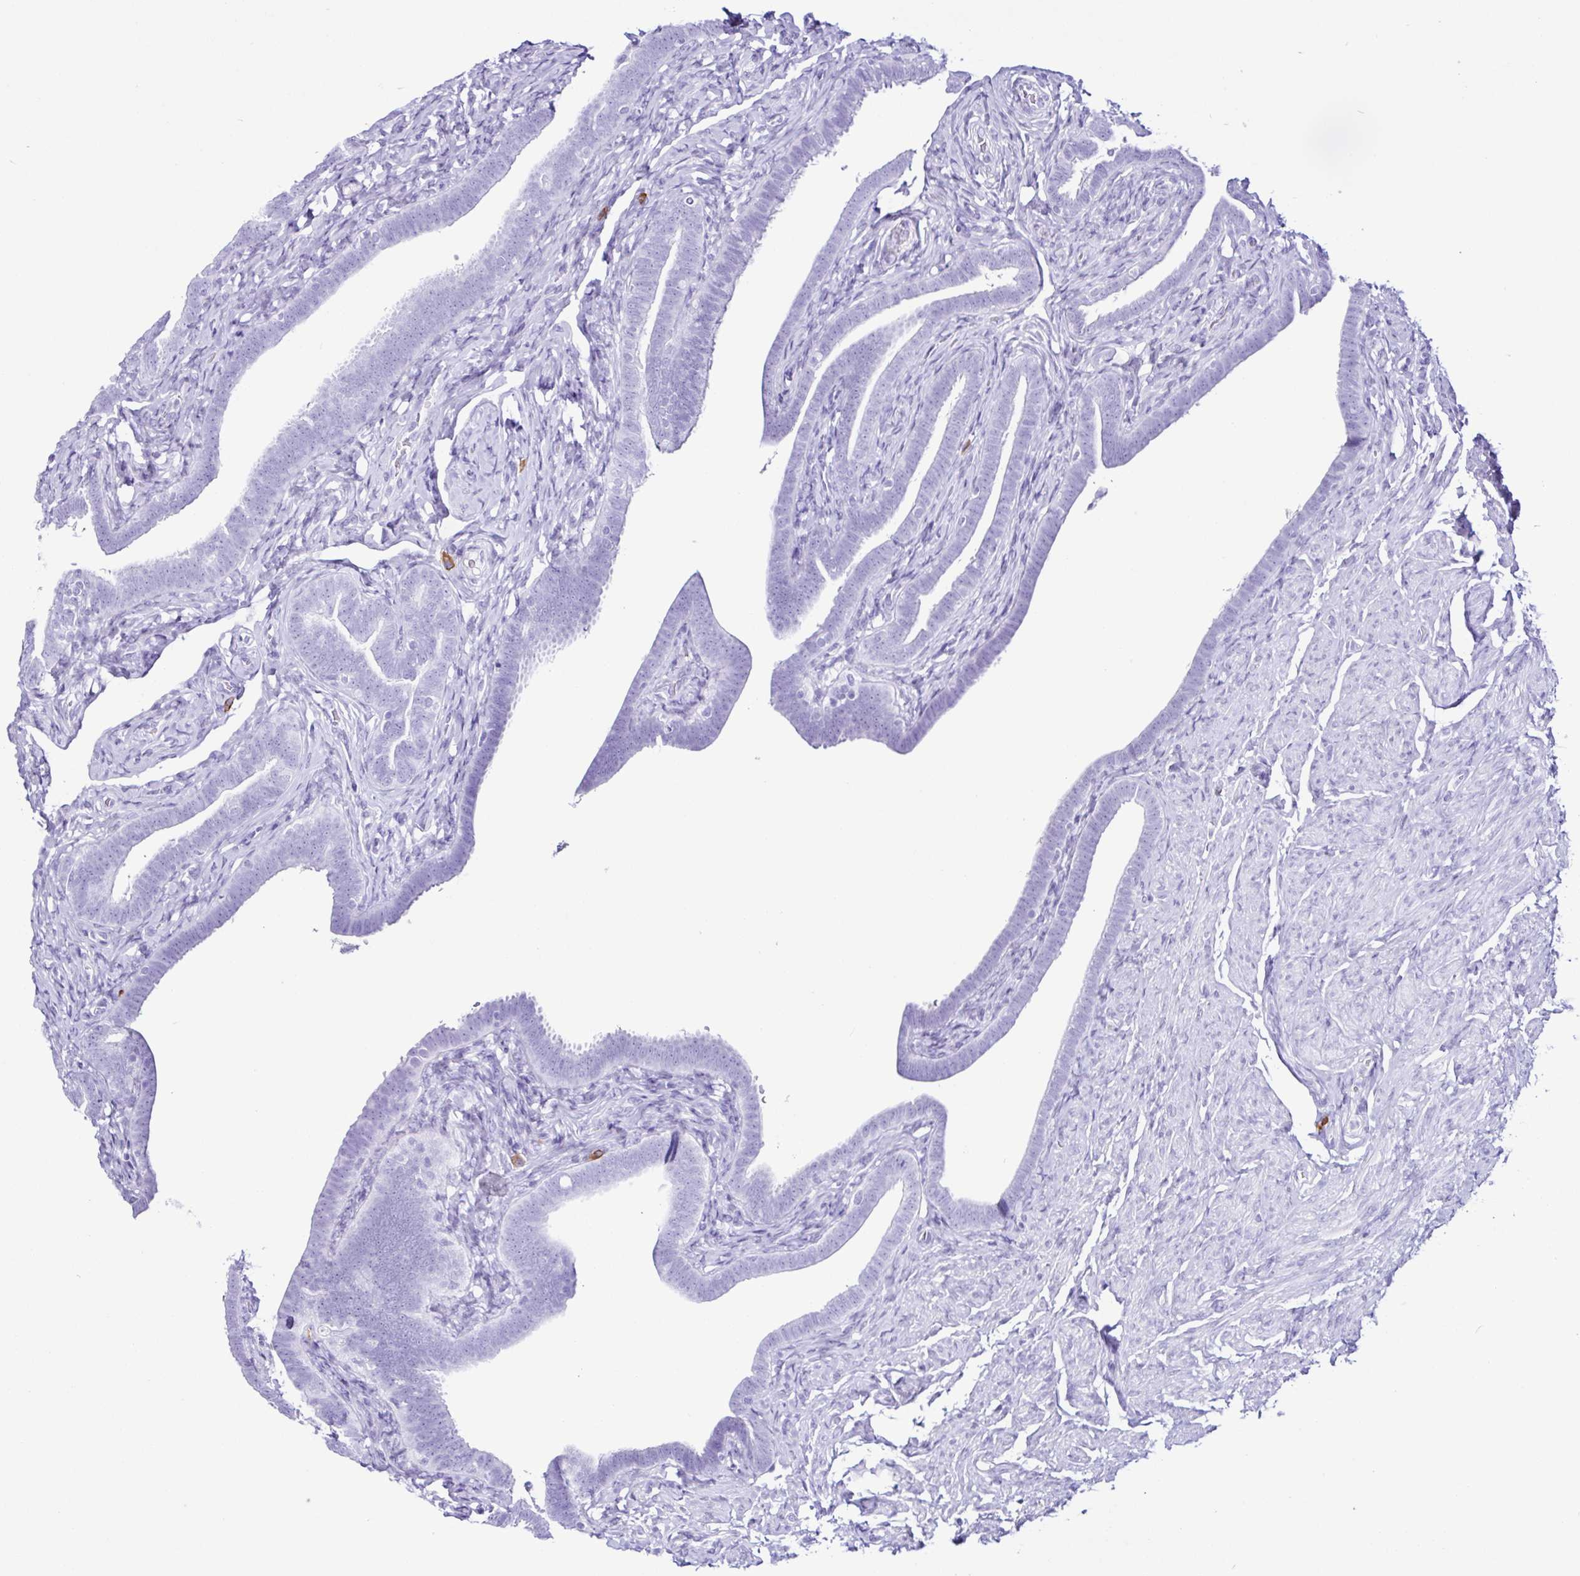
{"staining": {"intensity": "negative", "quantity": "none", "location": "none"}, "tissue": "fallopian tube", "cell_type": "Glandular cells", "image_type": "normal", "snomed": [{"axis": "morphology", "description": "Normal tissue, NOS"}, {"axis": "topography", "description": "Fallopian tube"}], "caption": "DAB (3,3'-diaminobenzidine) immunohistochemical staining of benign human fallopian tube displays no significant staining in glandular cells. Brightfield microscopy of immunohistochemistry (IHC) stained with DAB (brown) and hematoxylin (blue), captured at high magnification.", "gene": "PIGF", "patient": {"sex": "female", "age": 69}}